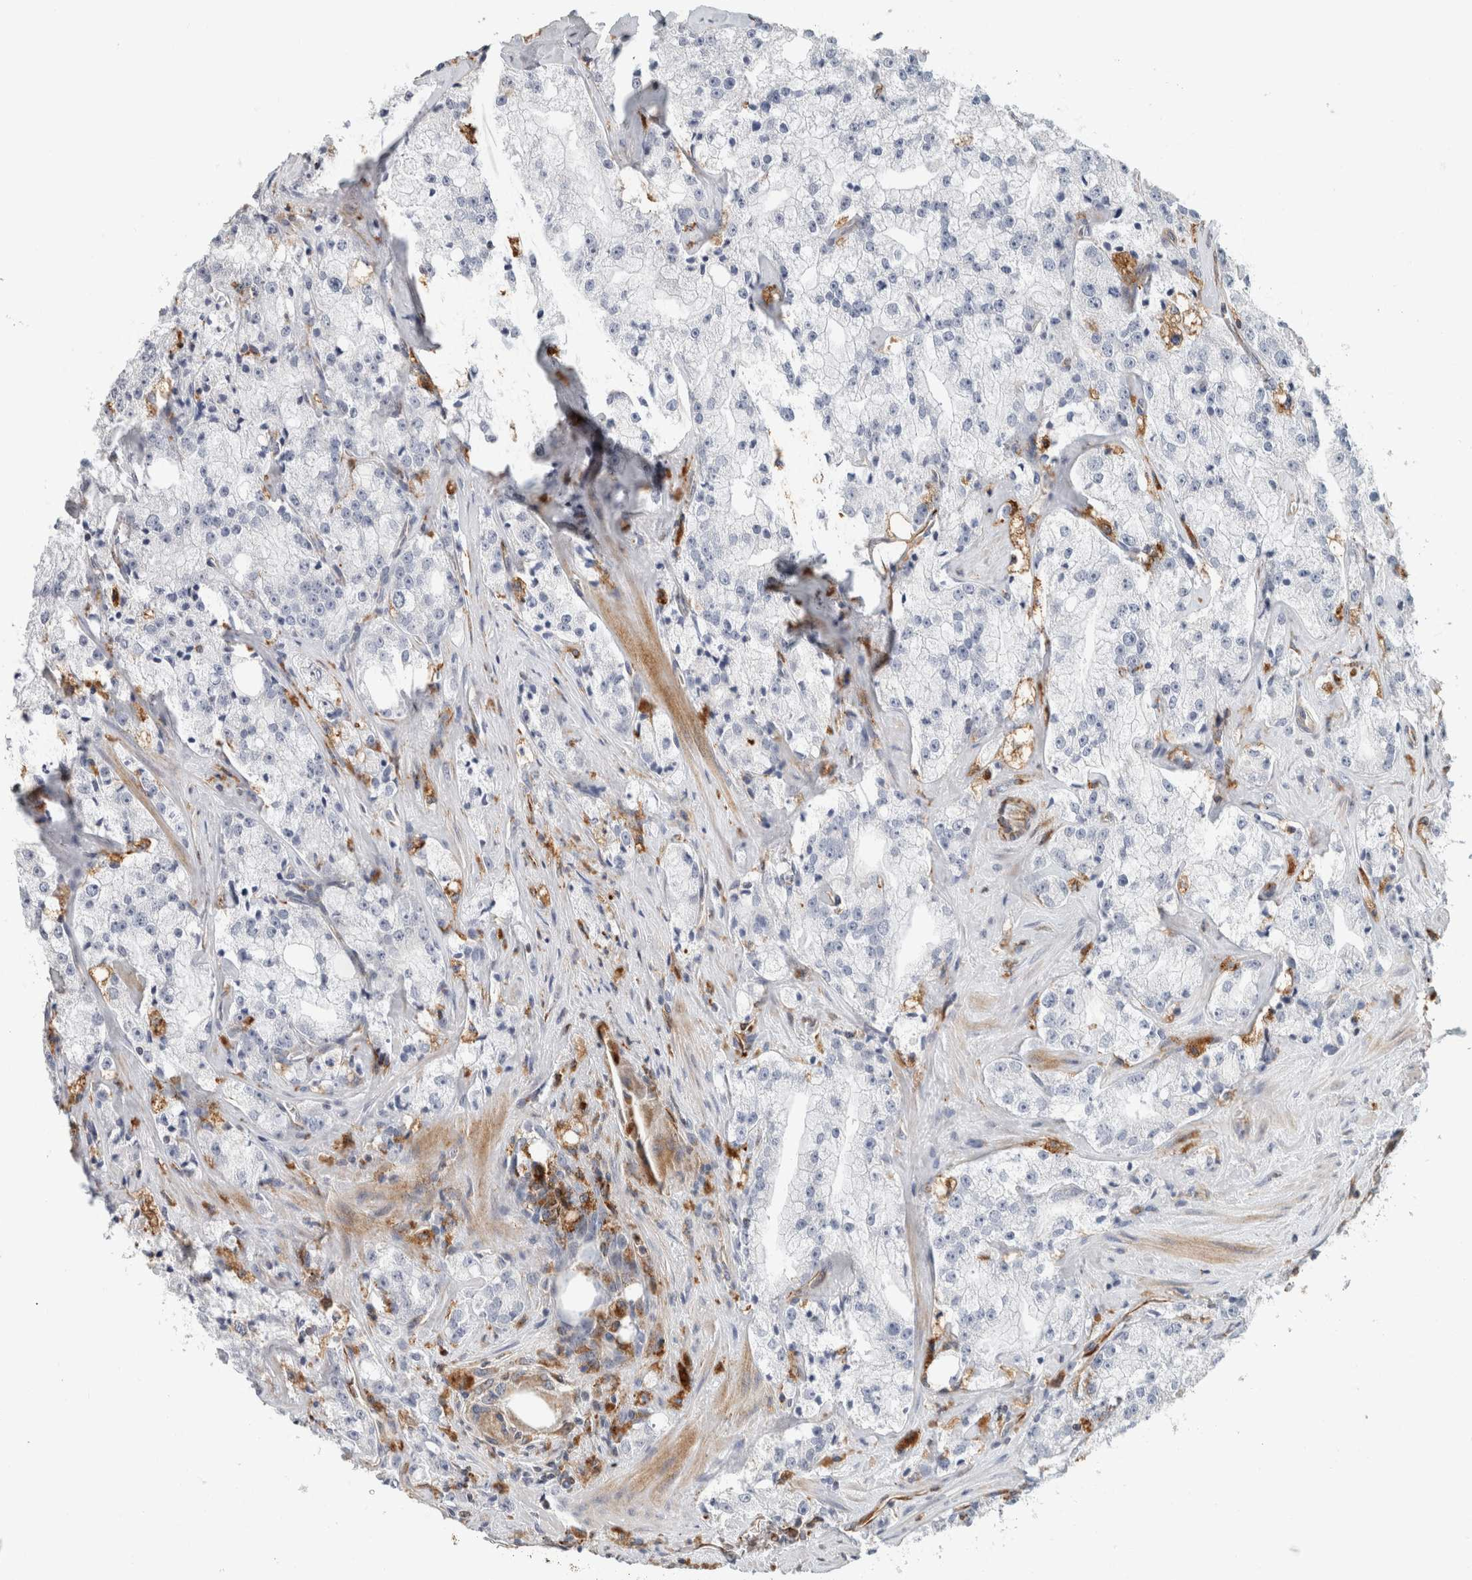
{"staining": {"intensity": "negative", "quantity": "none", "location": "none"}, "tissue": "prostate cancer", "cell_type": "Tumor cells", "image_type": "cancer", "snomed": [{"axis": "morphology", "description": "Adenocarcinoma, High grade"}, {"axis": "topography", "description": "Prostate"}], "caption": "Photomicrograph shows no significant protein staining in tumor cells of prostate cancer.", "gene": "LY86", "patient": {"sex": "male", "age": 64}}